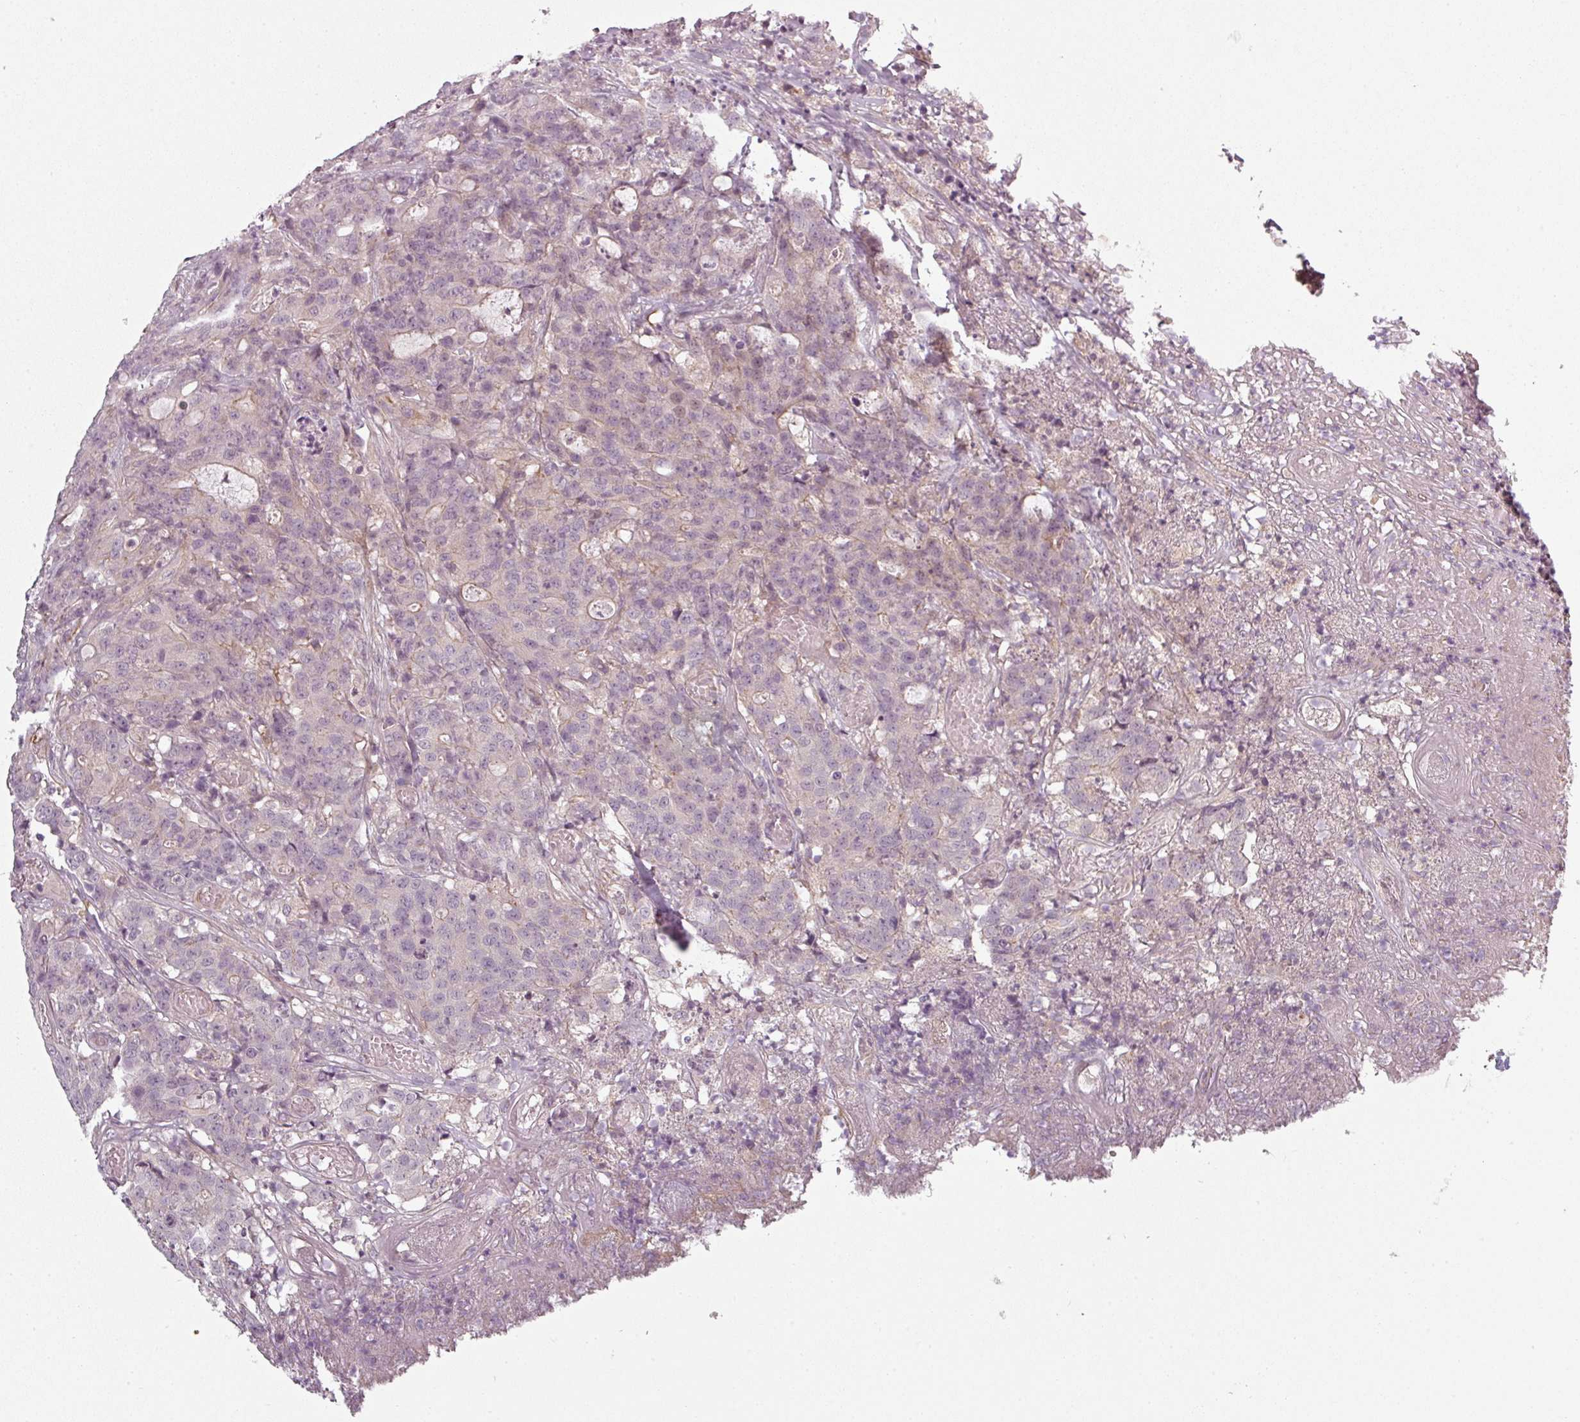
{"staining": {"intensity": "negative", "quantity": "none", "location": "none"}, "tissue": "colorectal cancer", "cell_type": "Tumor cells", "image_type": "cancer", "snomed": [{"axis": "morphology", "description": "Adenocarcinoma, NOS"}, {"axis": "topography", "description": "Colon"}], "caption": "This is an immunohistochemistry image of human adenocarcinoma (colorectal). There is no staining in tumor cells.", "gene": "SLC16A9", "patient": {"sex": "male", "age": 83}}